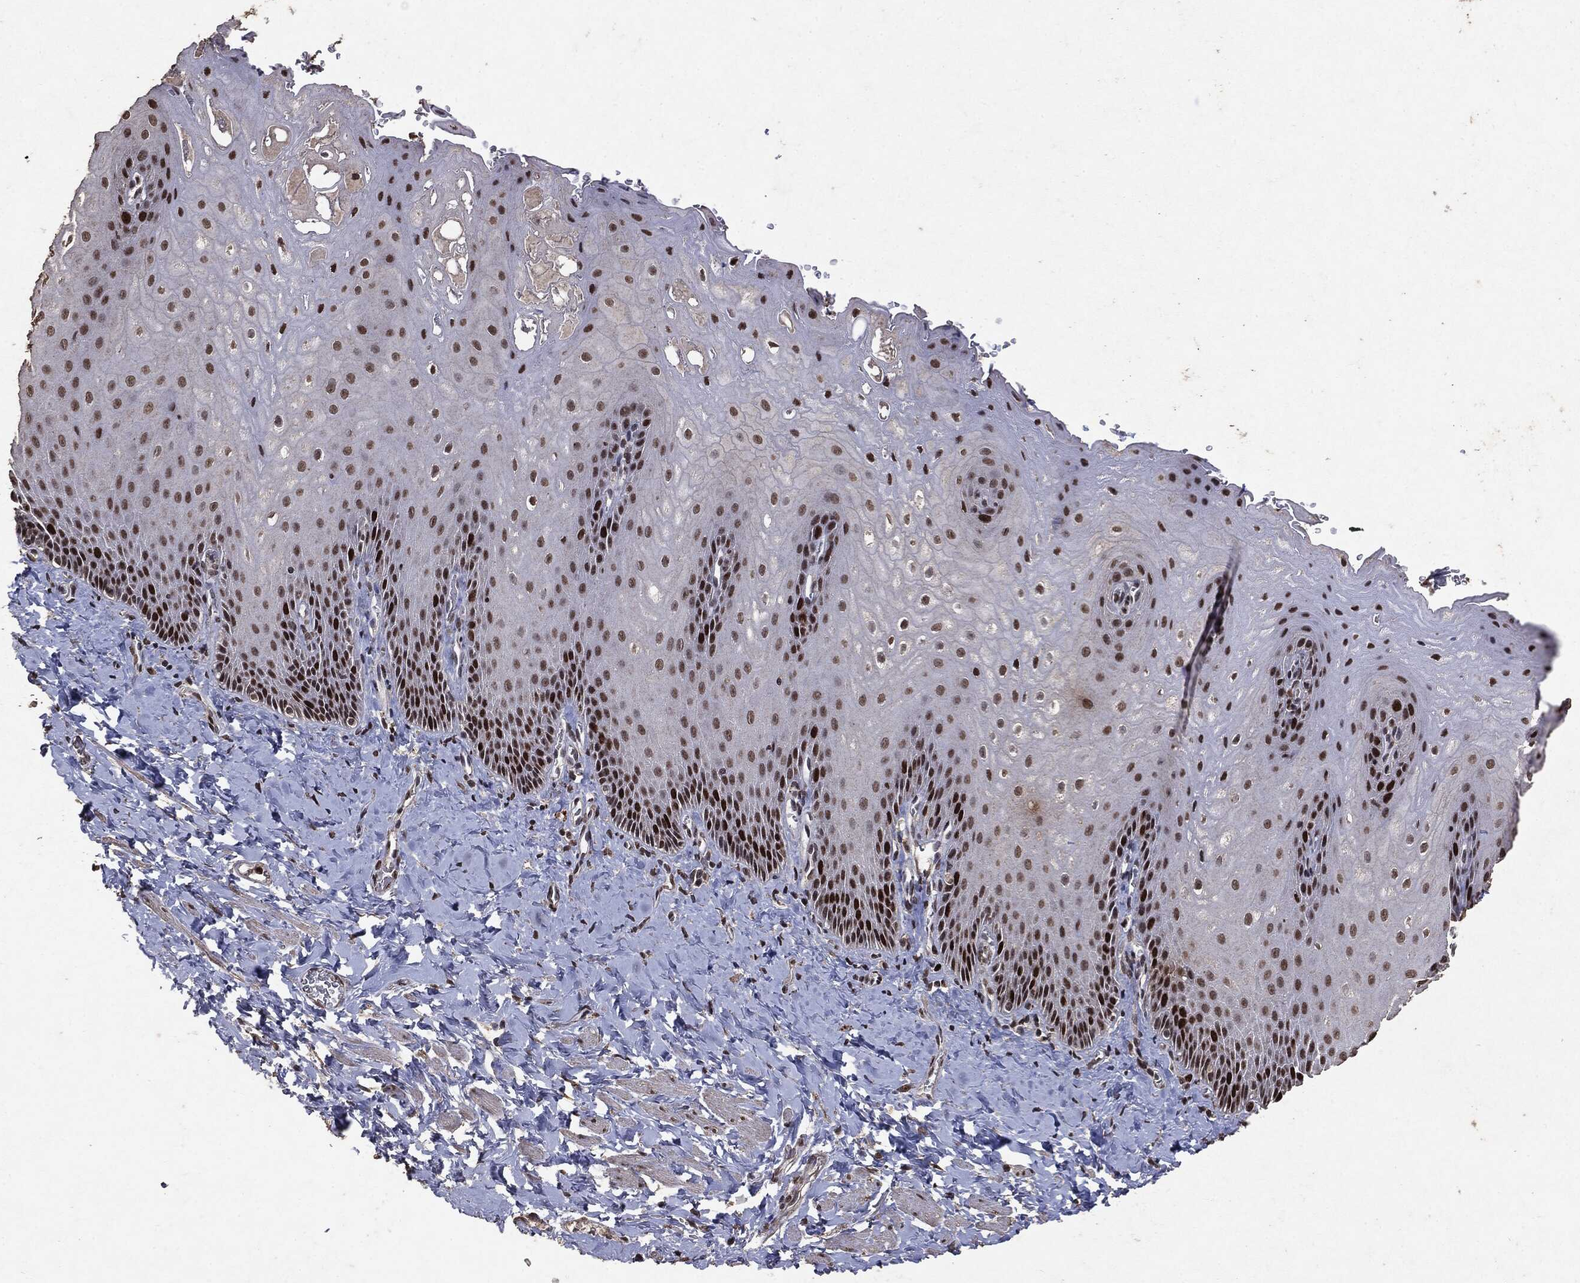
{"staining": {"intensity": "strong", "quantity": "25%-75%", "location": "nuclear"}, "tissue": "esophagus", "cell_type": "Squamous epithelial cells", "image_type": "normal", "snomed": [{"axis": "morphology", "description": "Normal tissue, NOS"}, {"axis": "topography", "description": "Esophagus"}], "caption": "This is an image of IHC staining of benign esophagus, which shows strong expression in the nuclear of squamous epithelial cells.", "gene": "RAD18", "patient": {"sex": "male", "age": 64}}